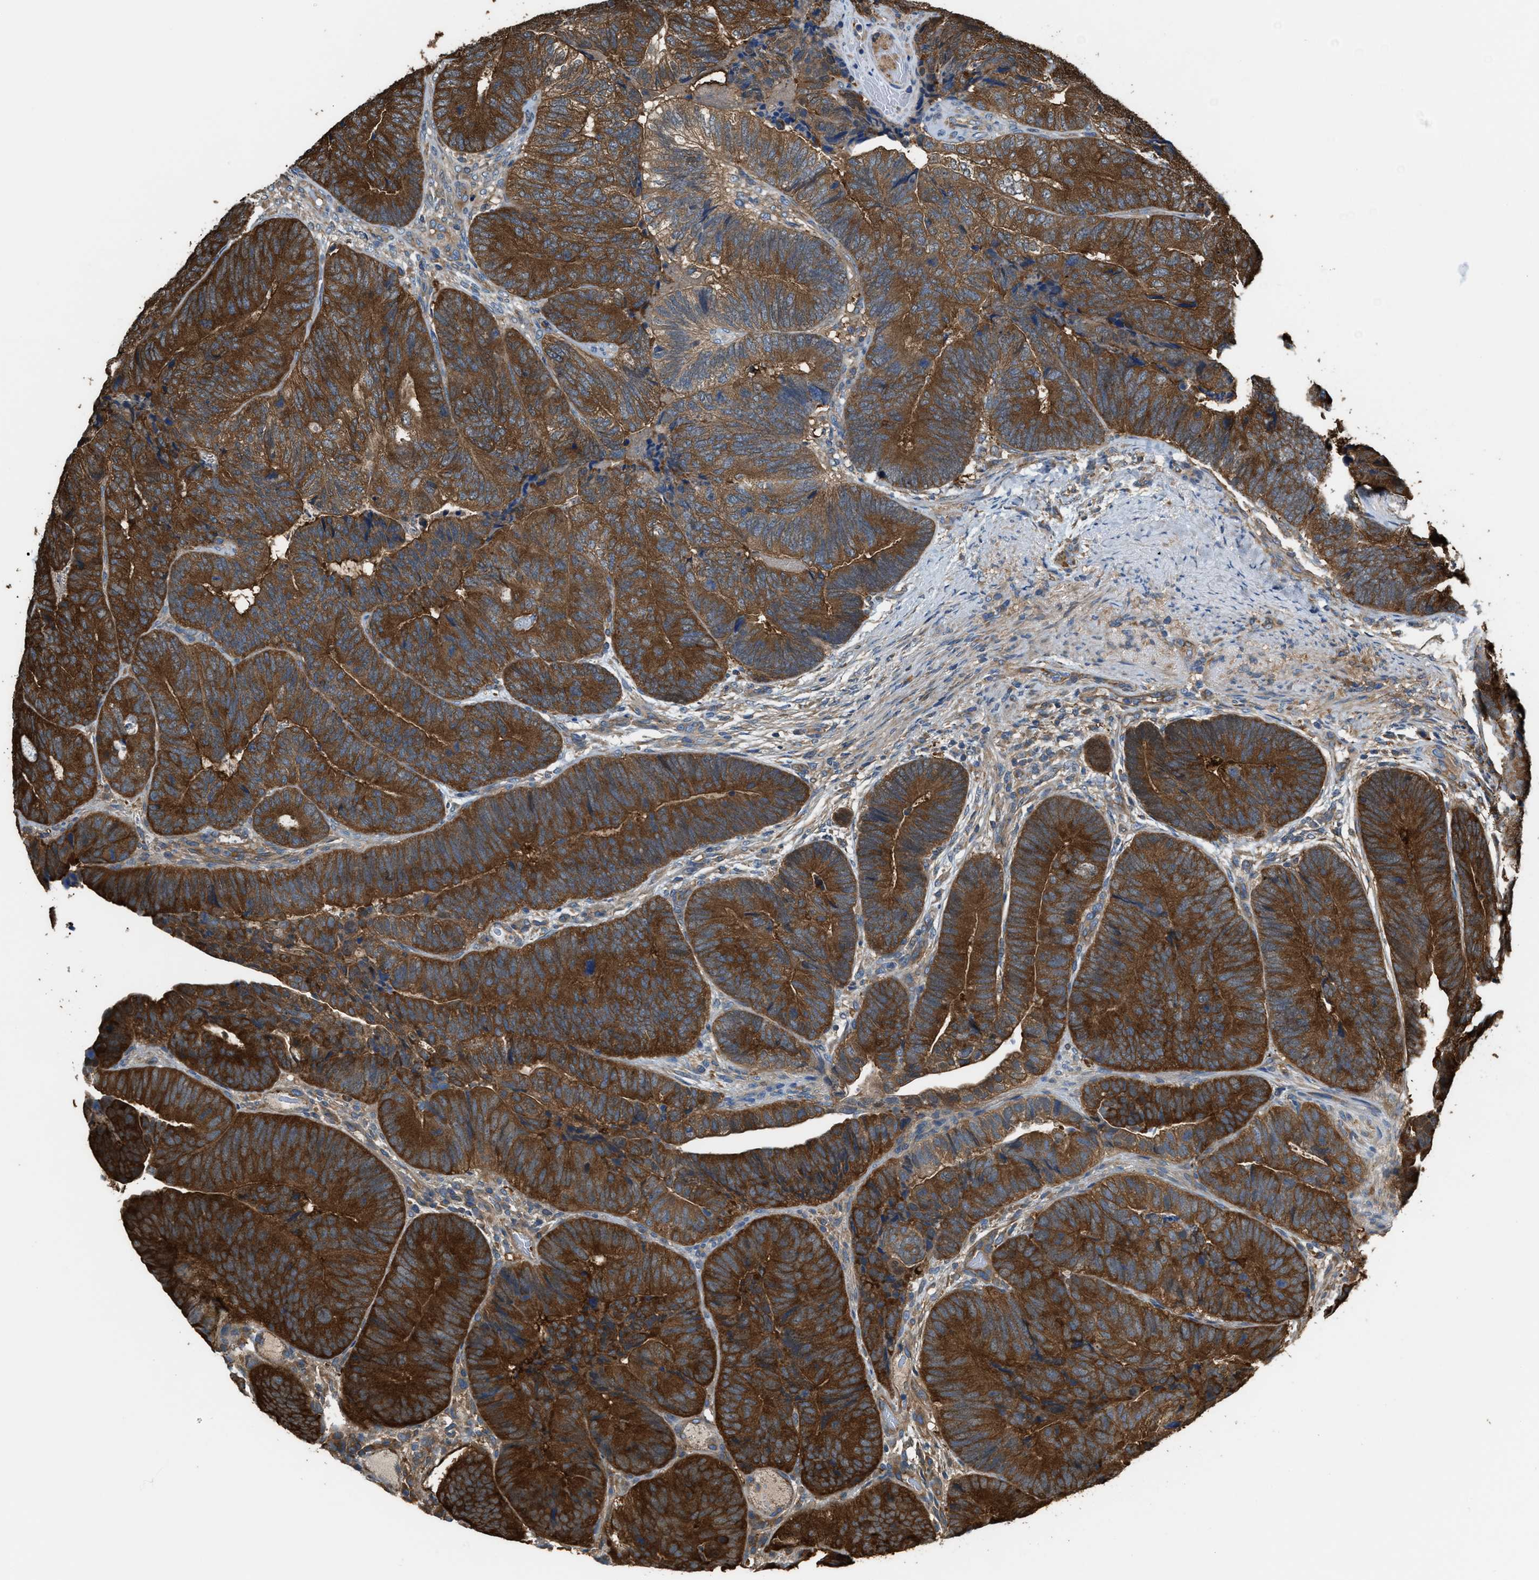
{"staining": {"intensity": "strong", "quantity": ">75%", "location": "cytoplasmic/membranous"}, "tissue": "colorectal cancer", "cell_type": "Tumor cells", "image_type": "cancer", "snomed": [{"axis": "morphology", "description": "Adenocarcinoma, NOS"}, {"axis": "topography", "description": "Colon"}], "caption": "An image of human adenocarcinoma (colorectal) stained for a protein shows strong cytoplasmic/membranous brown staining in tumor cells.", "gene": "ATIC", "patient": {"sex": "female", "age": 67}}